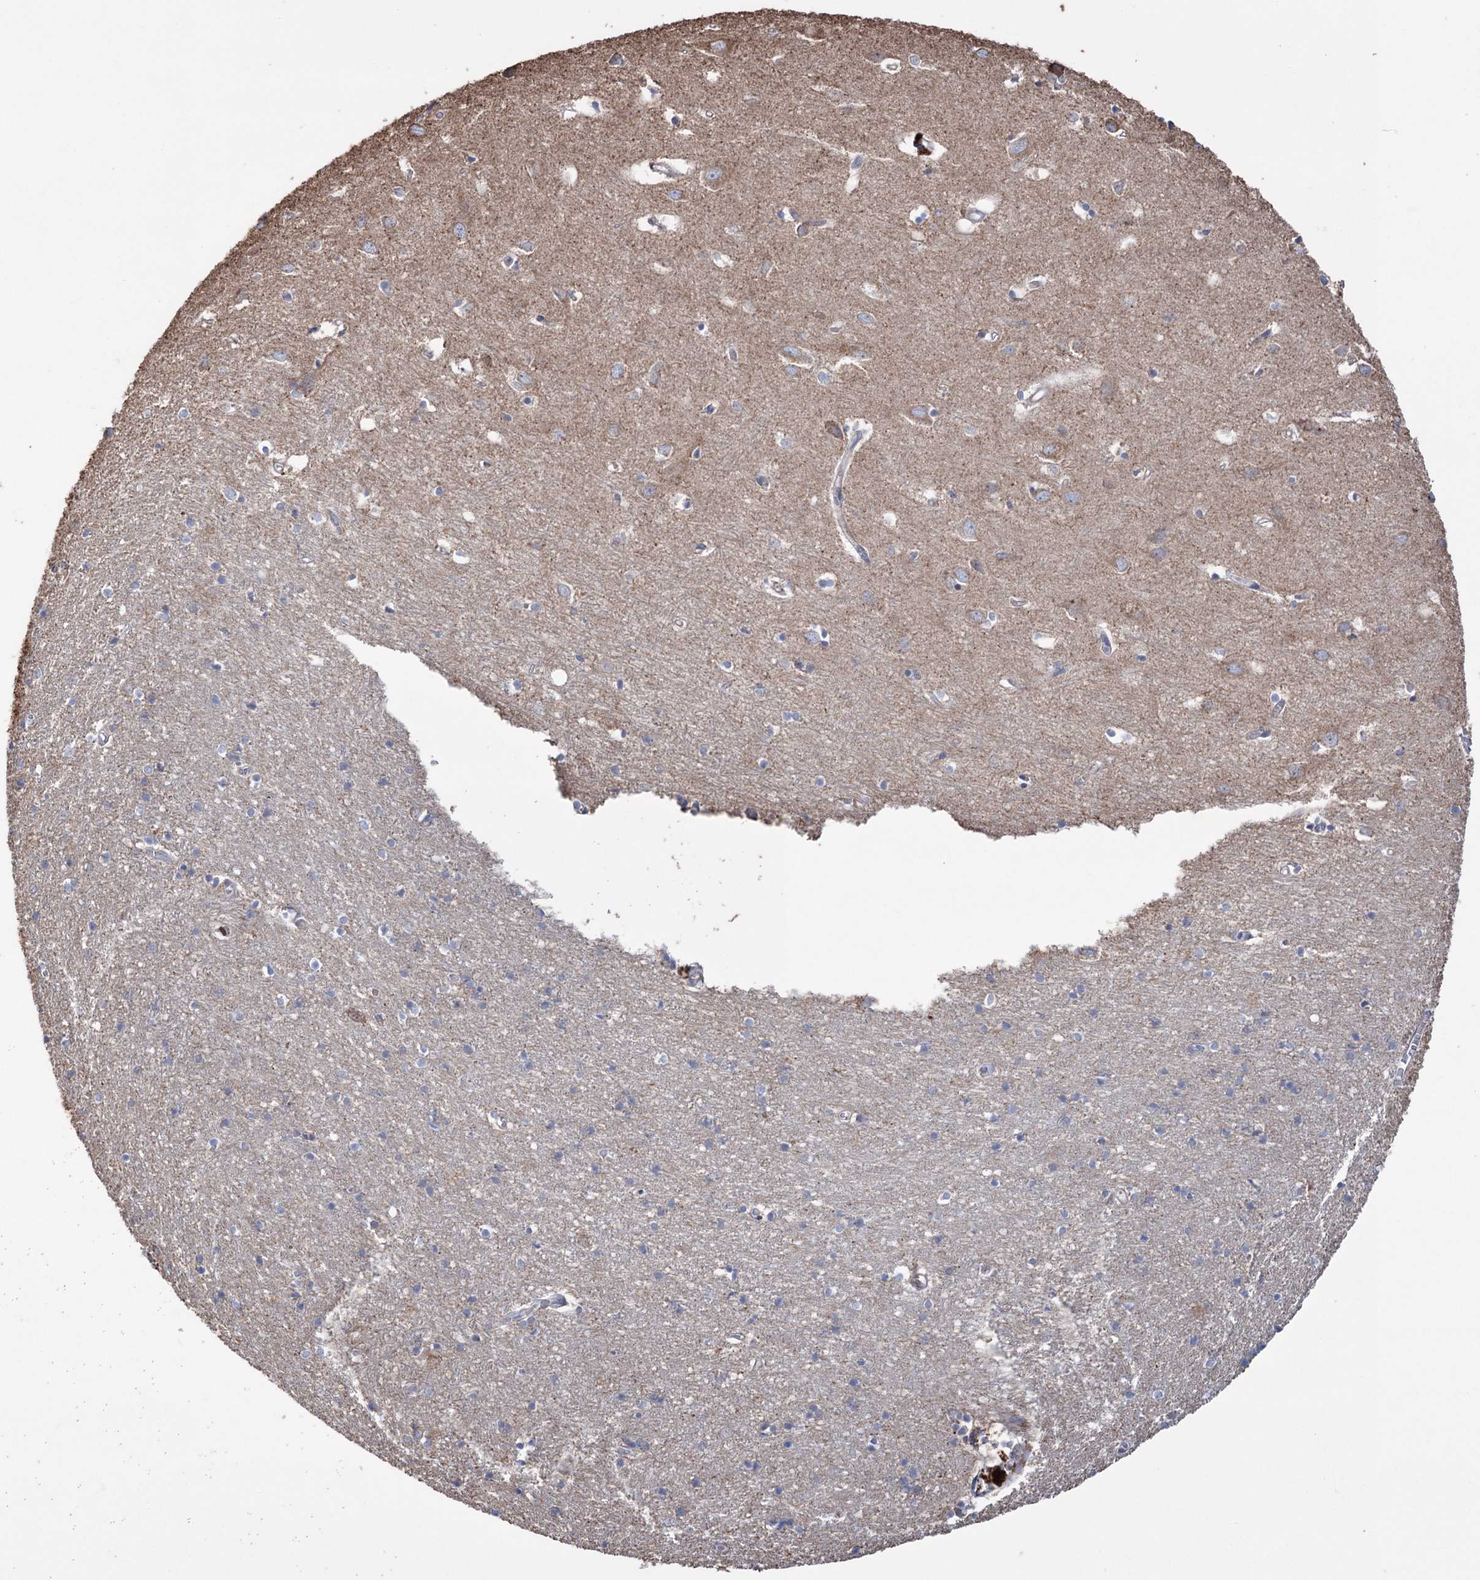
{"staining": {"intensity": "weak", "quantity": "<25%", "location": "cytoplasmic/membranous"}, "tissue": "cerebral cortex", "cell_type": "Endothelial cells", "image_type": "normal", "snomed": [{"axis": "morphology", "description": "Normal tissue, NOS"}, {"axis": "topography", "description": "Cerebral cortex"}], "caption": "Immunohistochemistry of unremarkable cerebral cortex demonstrates no staining in endothelial cells.", "gene": "TRIM71", "patient": {"sex": "female", "age": 64}}